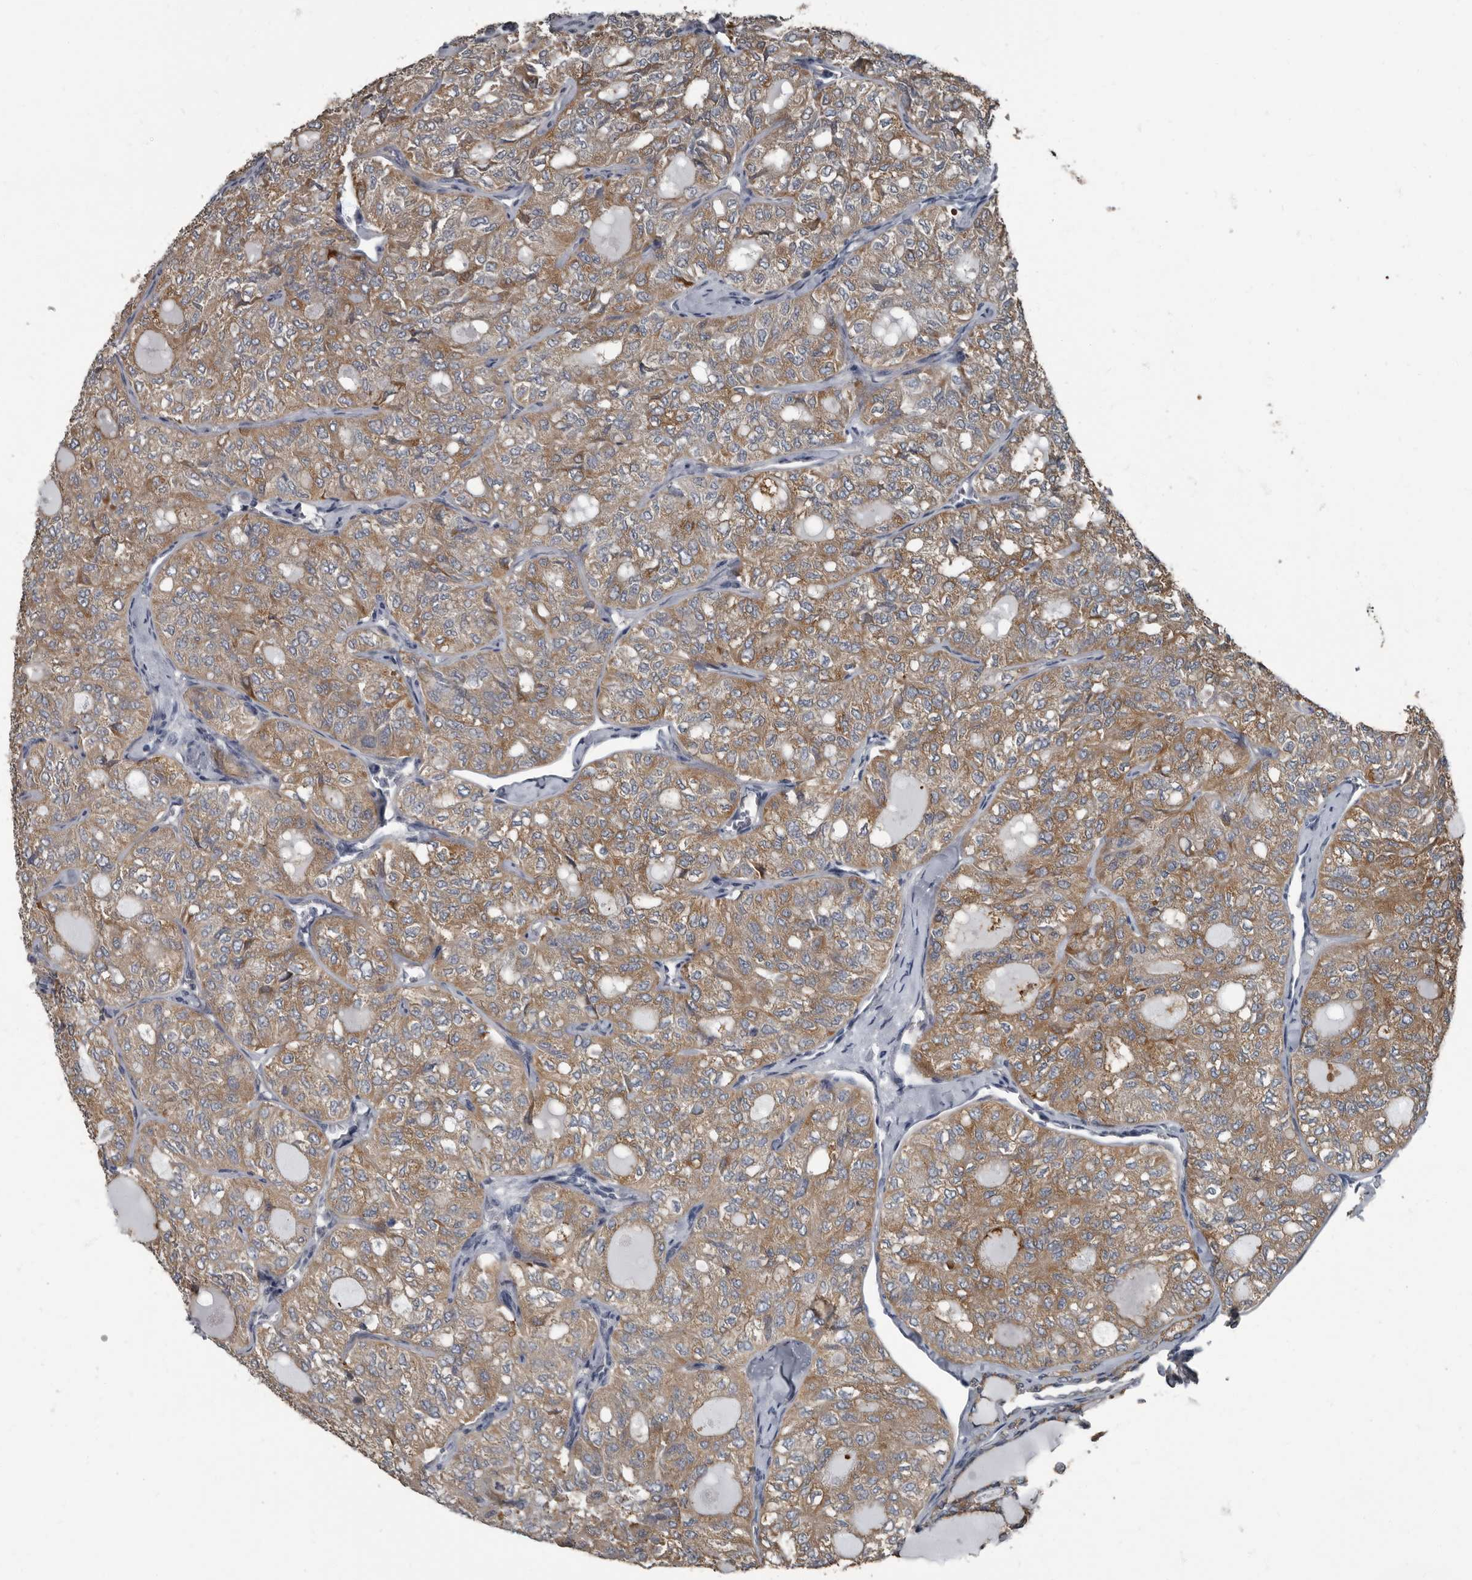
{"staining": {"intensity": "moderate", "quantity": ">75%", "location": "cytoplasmic/membranous"}, "tissue": "thyroid cancer", "cell_type": "Tumor cells", "image_type": "cancer", "snomed": [{"axis": "morphology", "description": "Follicular adenoma carcinoma, NOS"}, {"axis": "topography", "description": "Thyroid gland"}], "caption": "This is an image of immunohistochemistry staining of thyroid cancer (follicular adenoma carcinoma), which shows moderate positivity in the cytoplasmic/membranous of tumor cells.", "gene": "TPD52L1", "patient": {"sex": "male", "age": 75}}